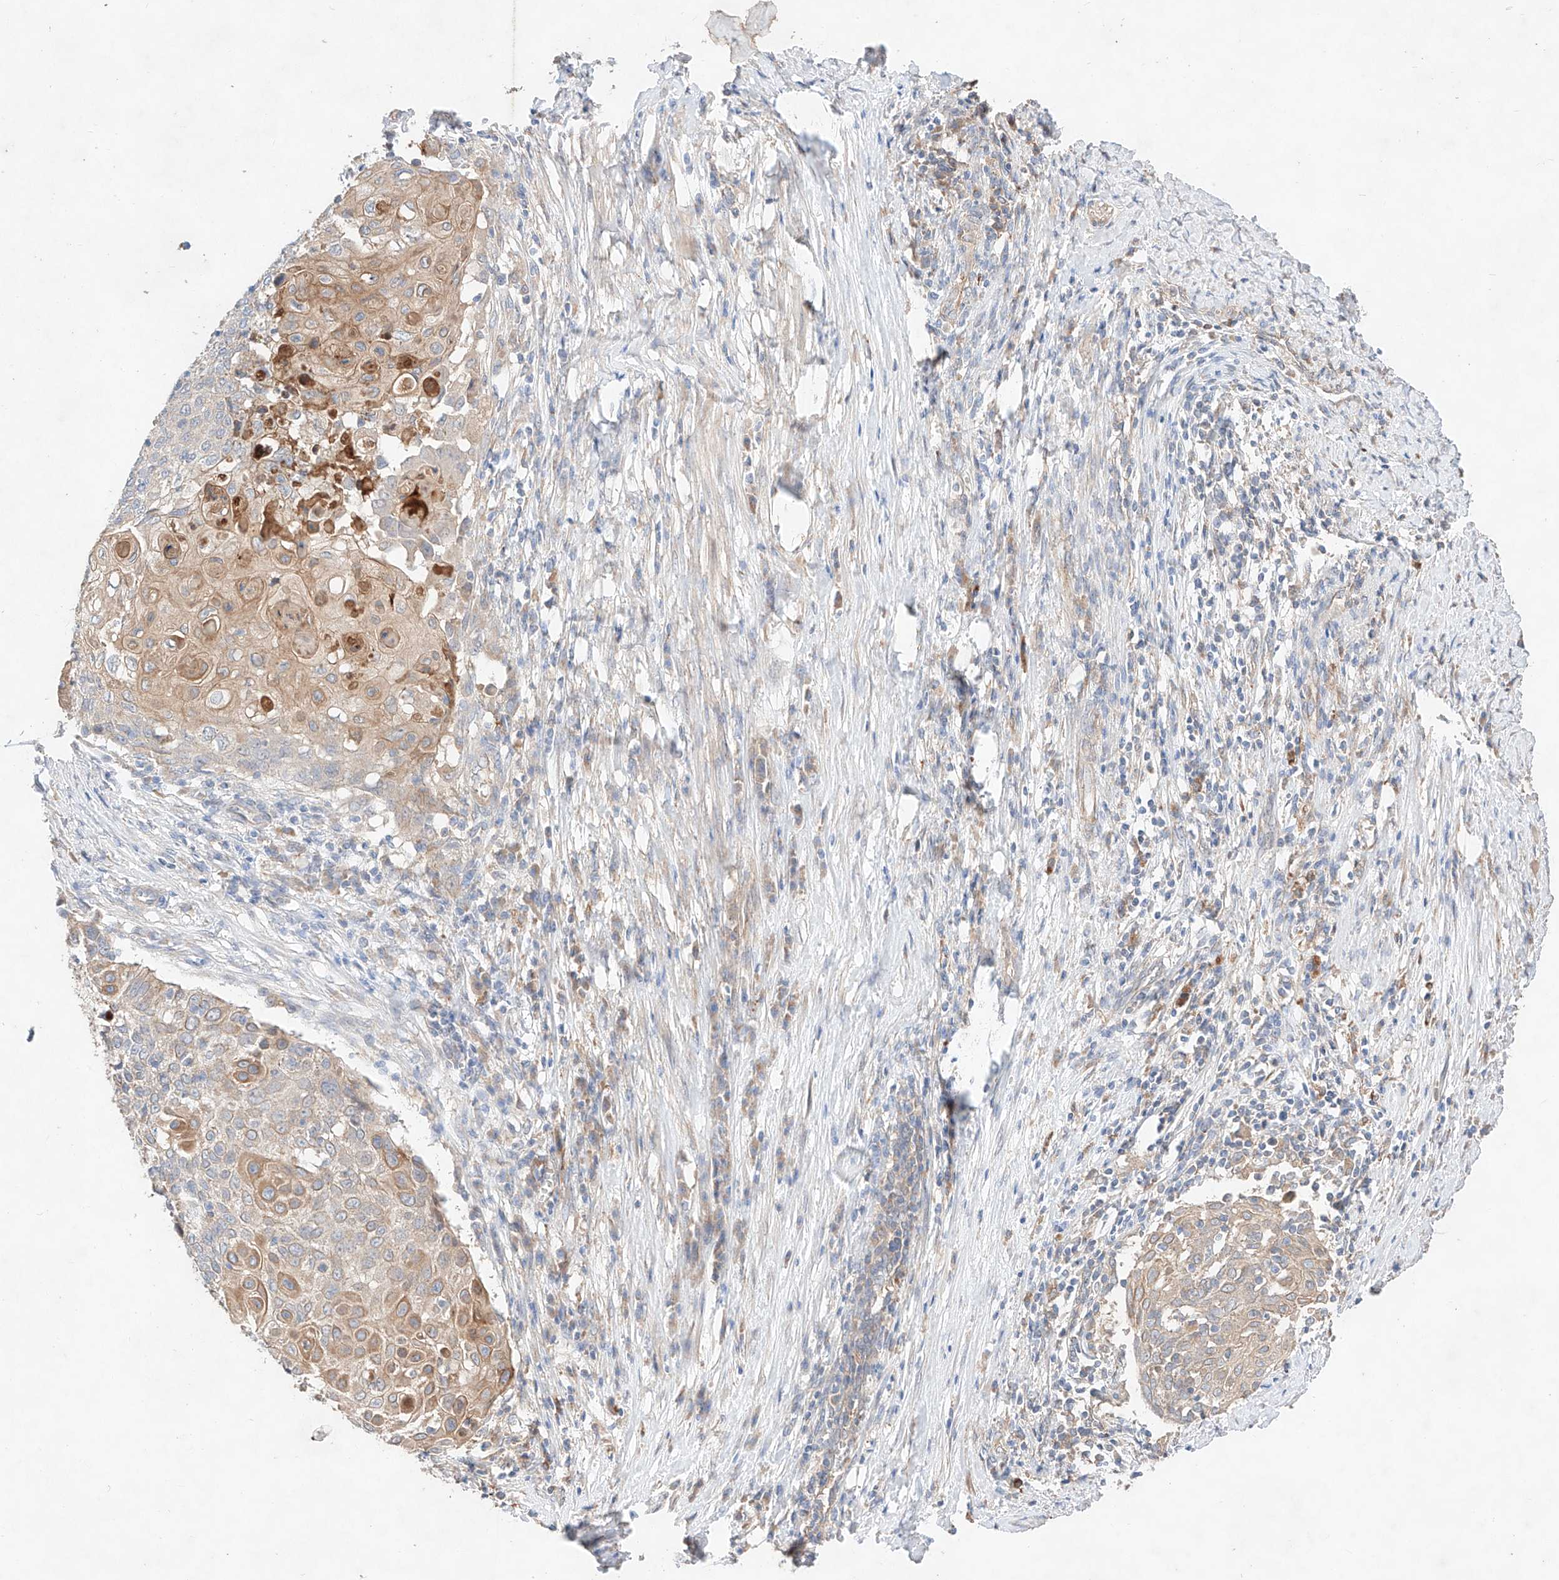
{"staining": {"intensity": "weak", "quantity": "<25%", "location": "cytoplasmic/membranous"}, "tissue": "cervical cancer", "cell_type": "Tumor cells", "image_type": "cancer", "snomed": [{"axis": "morphology", "description": "Squamous cell carcinoma, NOS"}, {"axis": "topography", "description": "Cervix"}], "caption": "Immunohistochemistry histopathology image of neoplastic tissue: human cervical squamous cell carcinoma stained with DAB (3,3'-diaminobenzidine) demonstrates no significant protein staining in tumor cells. (IHC, brightfield microscopy, high magnification).", "gene": "C6orf62", "patient": {"sex": "female", "age": 39}}